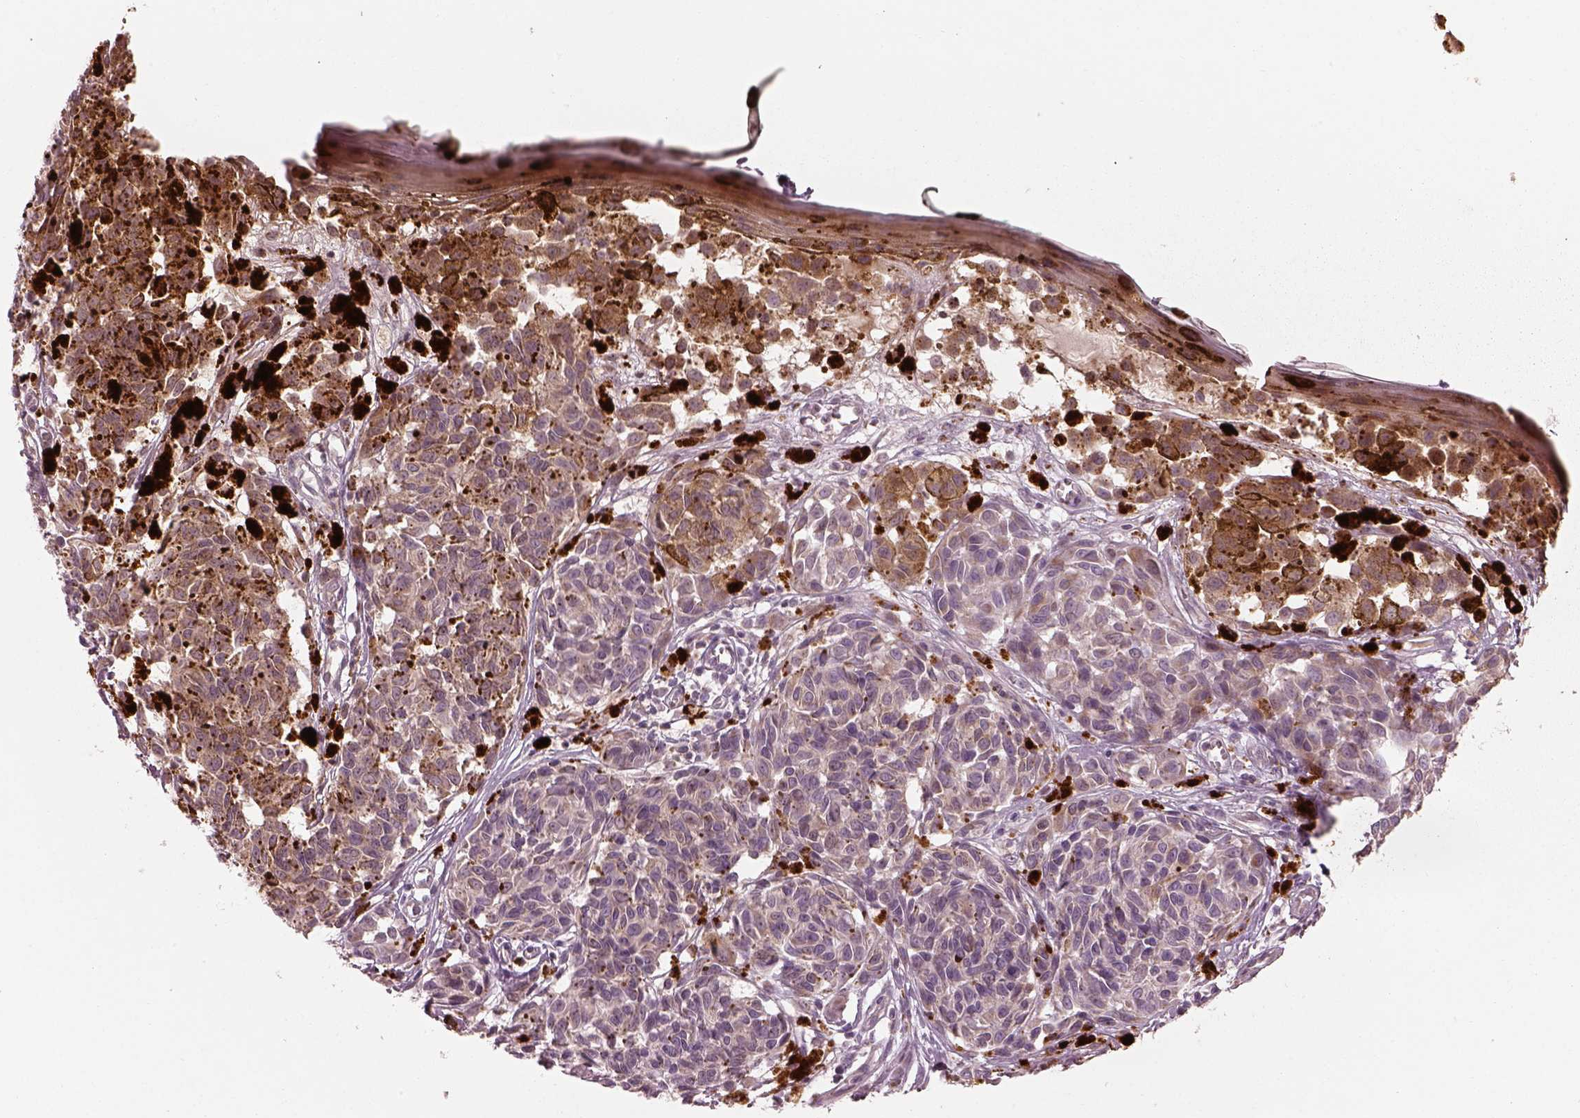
{"staining": {"intensity": "moderate", "quantity": "<25%", "location": "cytoplasmic/membranous"}, "tissue": "melanoma", "cell_type": "Tumor cells", "image_type": "cancer", "snomed": [{"axis": "morphology", "description": "Malignant melanoma, NOS"}, {"axis": "topography", "description": "Skin"}], "caption": "A low amount of moderate cytoplasmic/membranous expression is appreciated in about <25% of tumor cells in melanoma tissue. Immunohistochemistry stains the protein of interest in brown and the nuclei are stained blue.", "gene": "SLC25A46", "patient": {"sex": "female", "age": 38}}